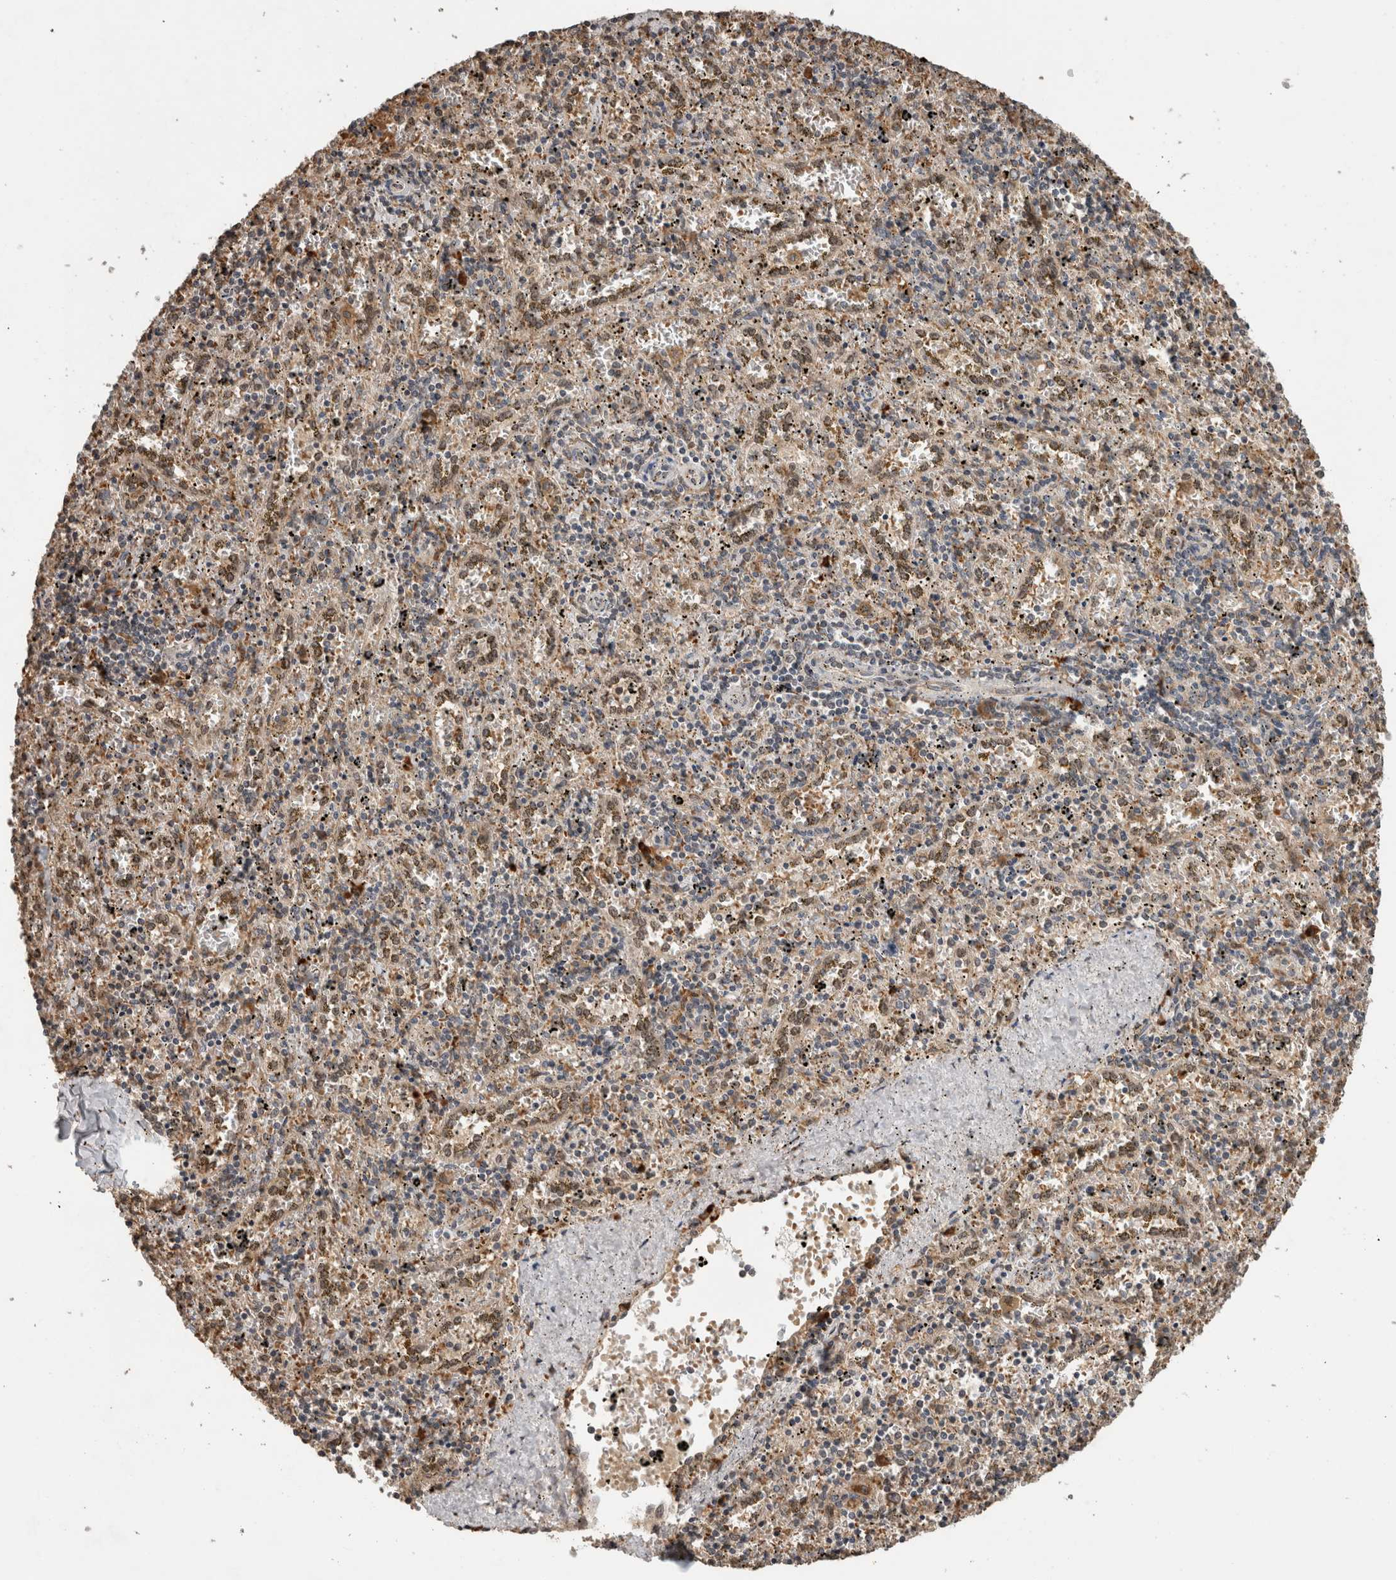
{"staining": {"intensity": "moderate", "quantity": "<25%", "location": "cytoplasmic/membranous"}, "tissue": "spleen", "cell_type": "Cells in red pulp", "image_type": "normal", "snomed": [{"axis": "morphology", "description": "Normal tissue, NOS"}, {"axis": "topography", "description": "Spleen"}], "caption": "Immunohistochemistry (IHC) staining of benign spleen, which exhibits low levels of moderate cytoplasmic/membranous staining in about <25% of cells in red pulp indicating moderate cytoplasmic/membranous protein expression. The staining was performed using DAB (3,3'-diaminobenzidine) (brown) for protein detection and nuclei were counterstained in hematoxylin (blue).", "gene": "ADGRL3", "patient": {"sex": "male", "age": 11}}